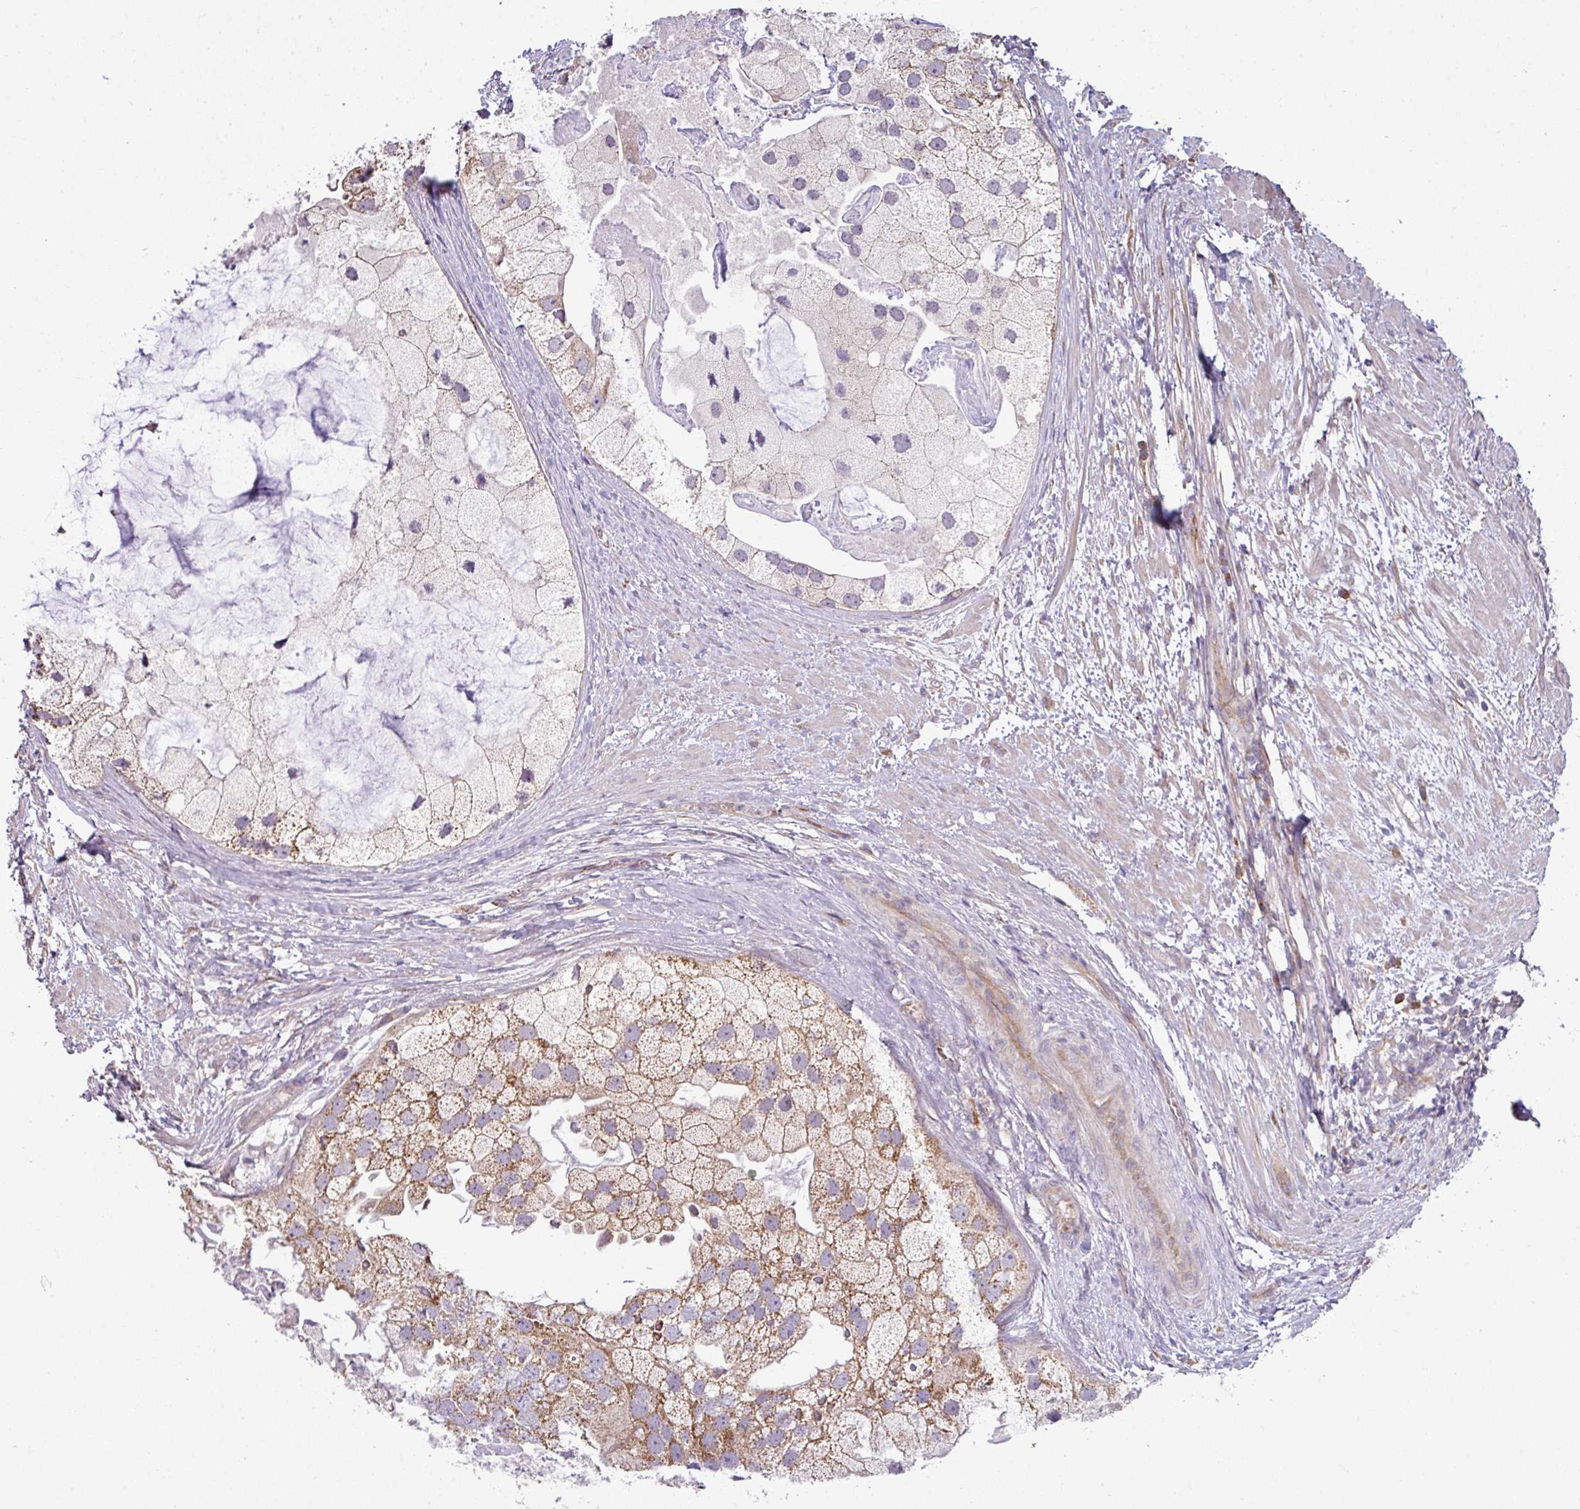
{"staining": {"intensity": "moderate", "quantity": ">75%", "location": "cytoplasmic/membranous"}, "tissue": "prostate cancer", "cell_type": "Tumor cells", "image_type": "cancer", "snomed": [{"axis": "morphology", "description": "Adenocarcinoma, High grade"}, {"axis": "topography", "description": "Prostate"}], "caption": "Prostate adenocarcinoma (high-grade) tissue displays moderate cytoplasmic/membranous positivity in about >75% of tumor cells, visualized by immunohistochemistry.", "gene": "TIMMDC1", "patient": {"sex": "male", "age": 62}}